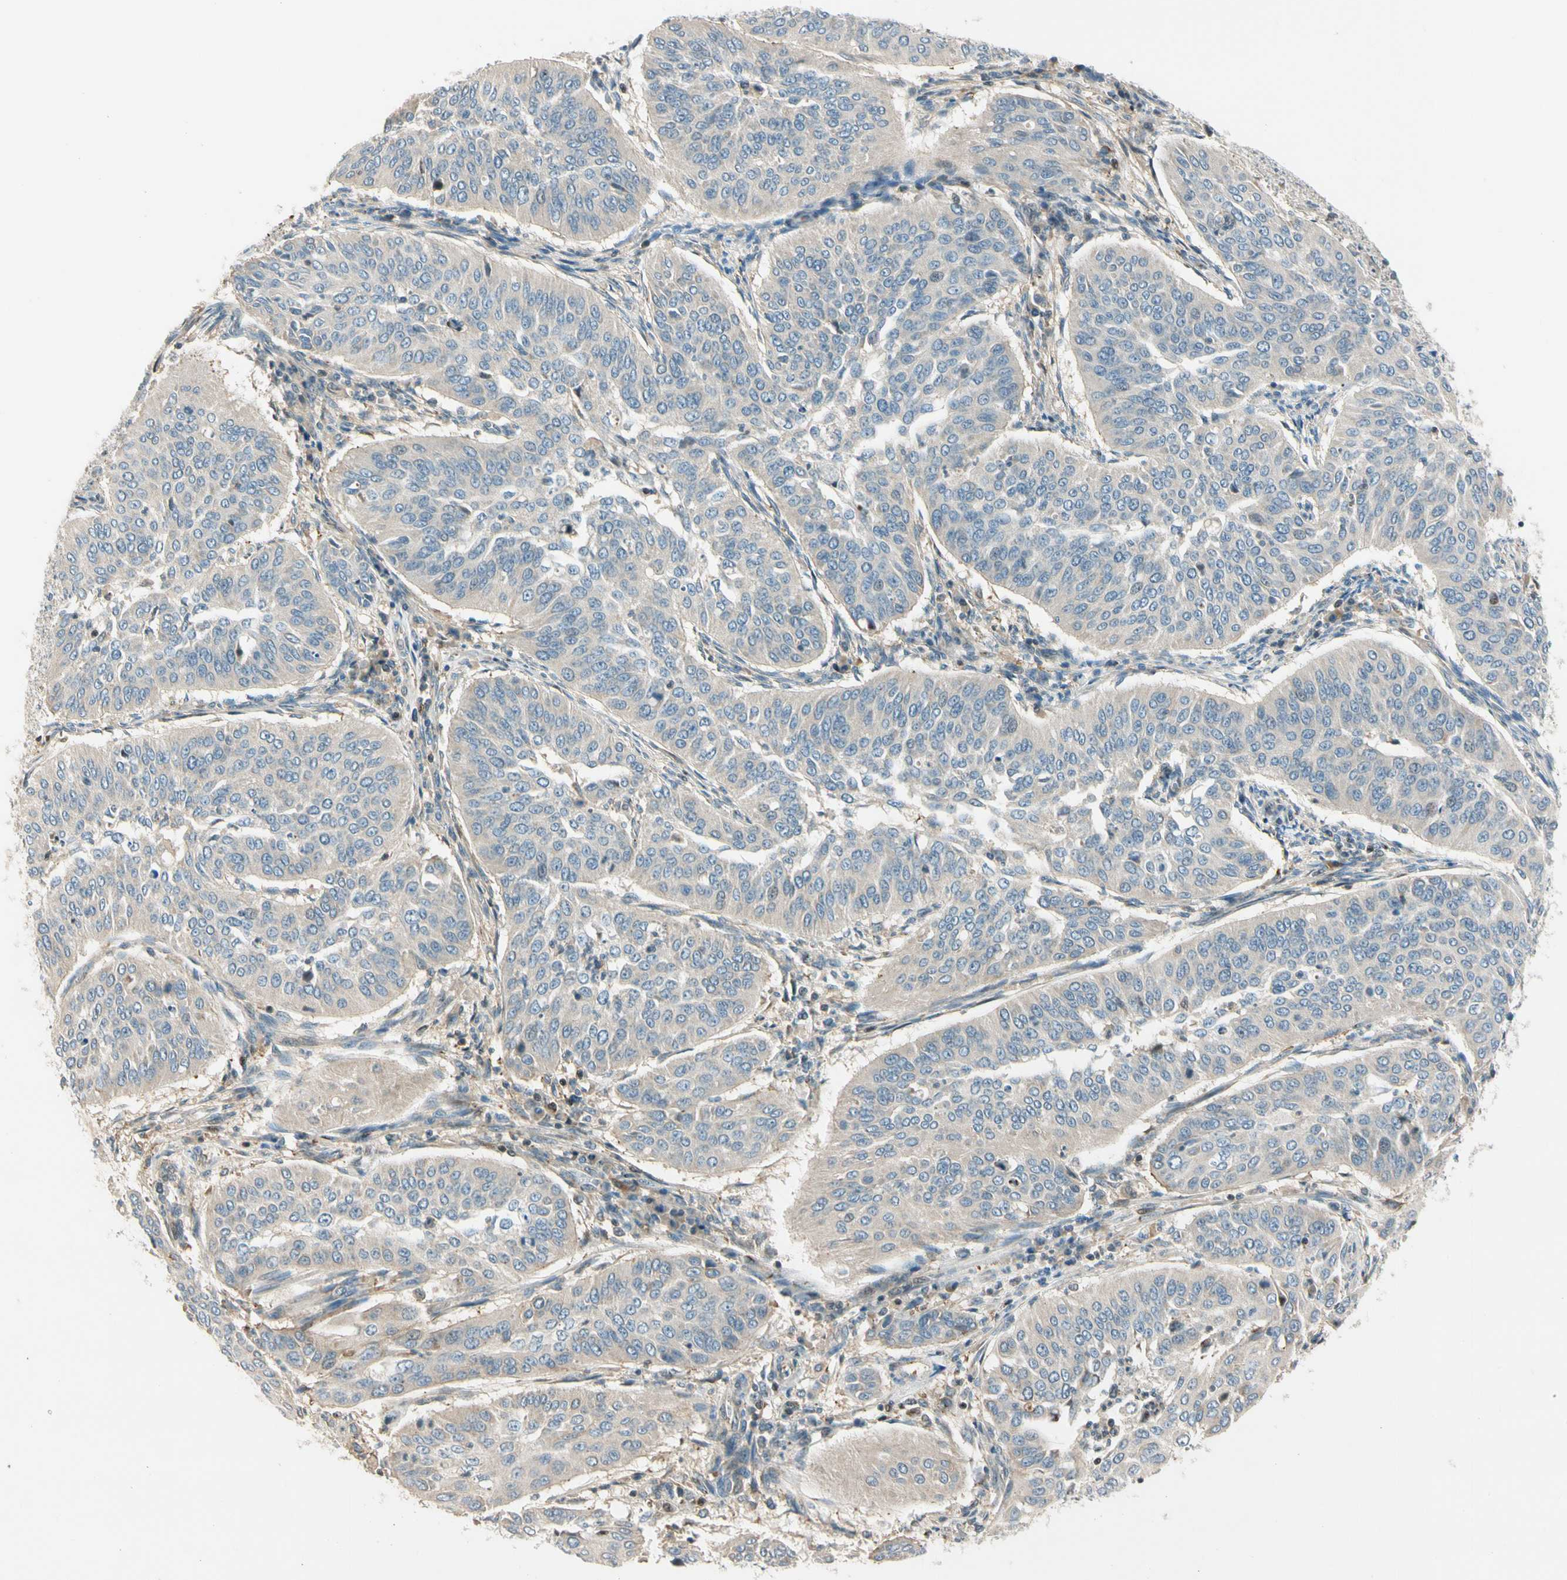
{"staining": {"intensity": "weak", "quantity": ">75%", "location": "cytoplasmic/membranous"}, "tissue": "cervical cancer", "cell_type": "Tumor cells", "image_type": "cancer", "snomed": [{"axis": "morphology", "description": "Normal tissue, NOS"}, {"axis": "morphology", "description": "Squamous cell carcinoma, NOS"}, {"axis": "topography", "description": "Cervix"}], "caption": "The image reveals immunohistochemical staining of cervical cancer. There is weak cytoplasmic/membranous expression is identified in approximately >75% of tumor cells. The staining was performed using DAB (3,3'-diaminobenzidine), with brown indicating positive protein expression. Nuclei are stained blue with hematoxylin.", "gene": "CDH6", "patient": {"sex": "female", "age": 39}}